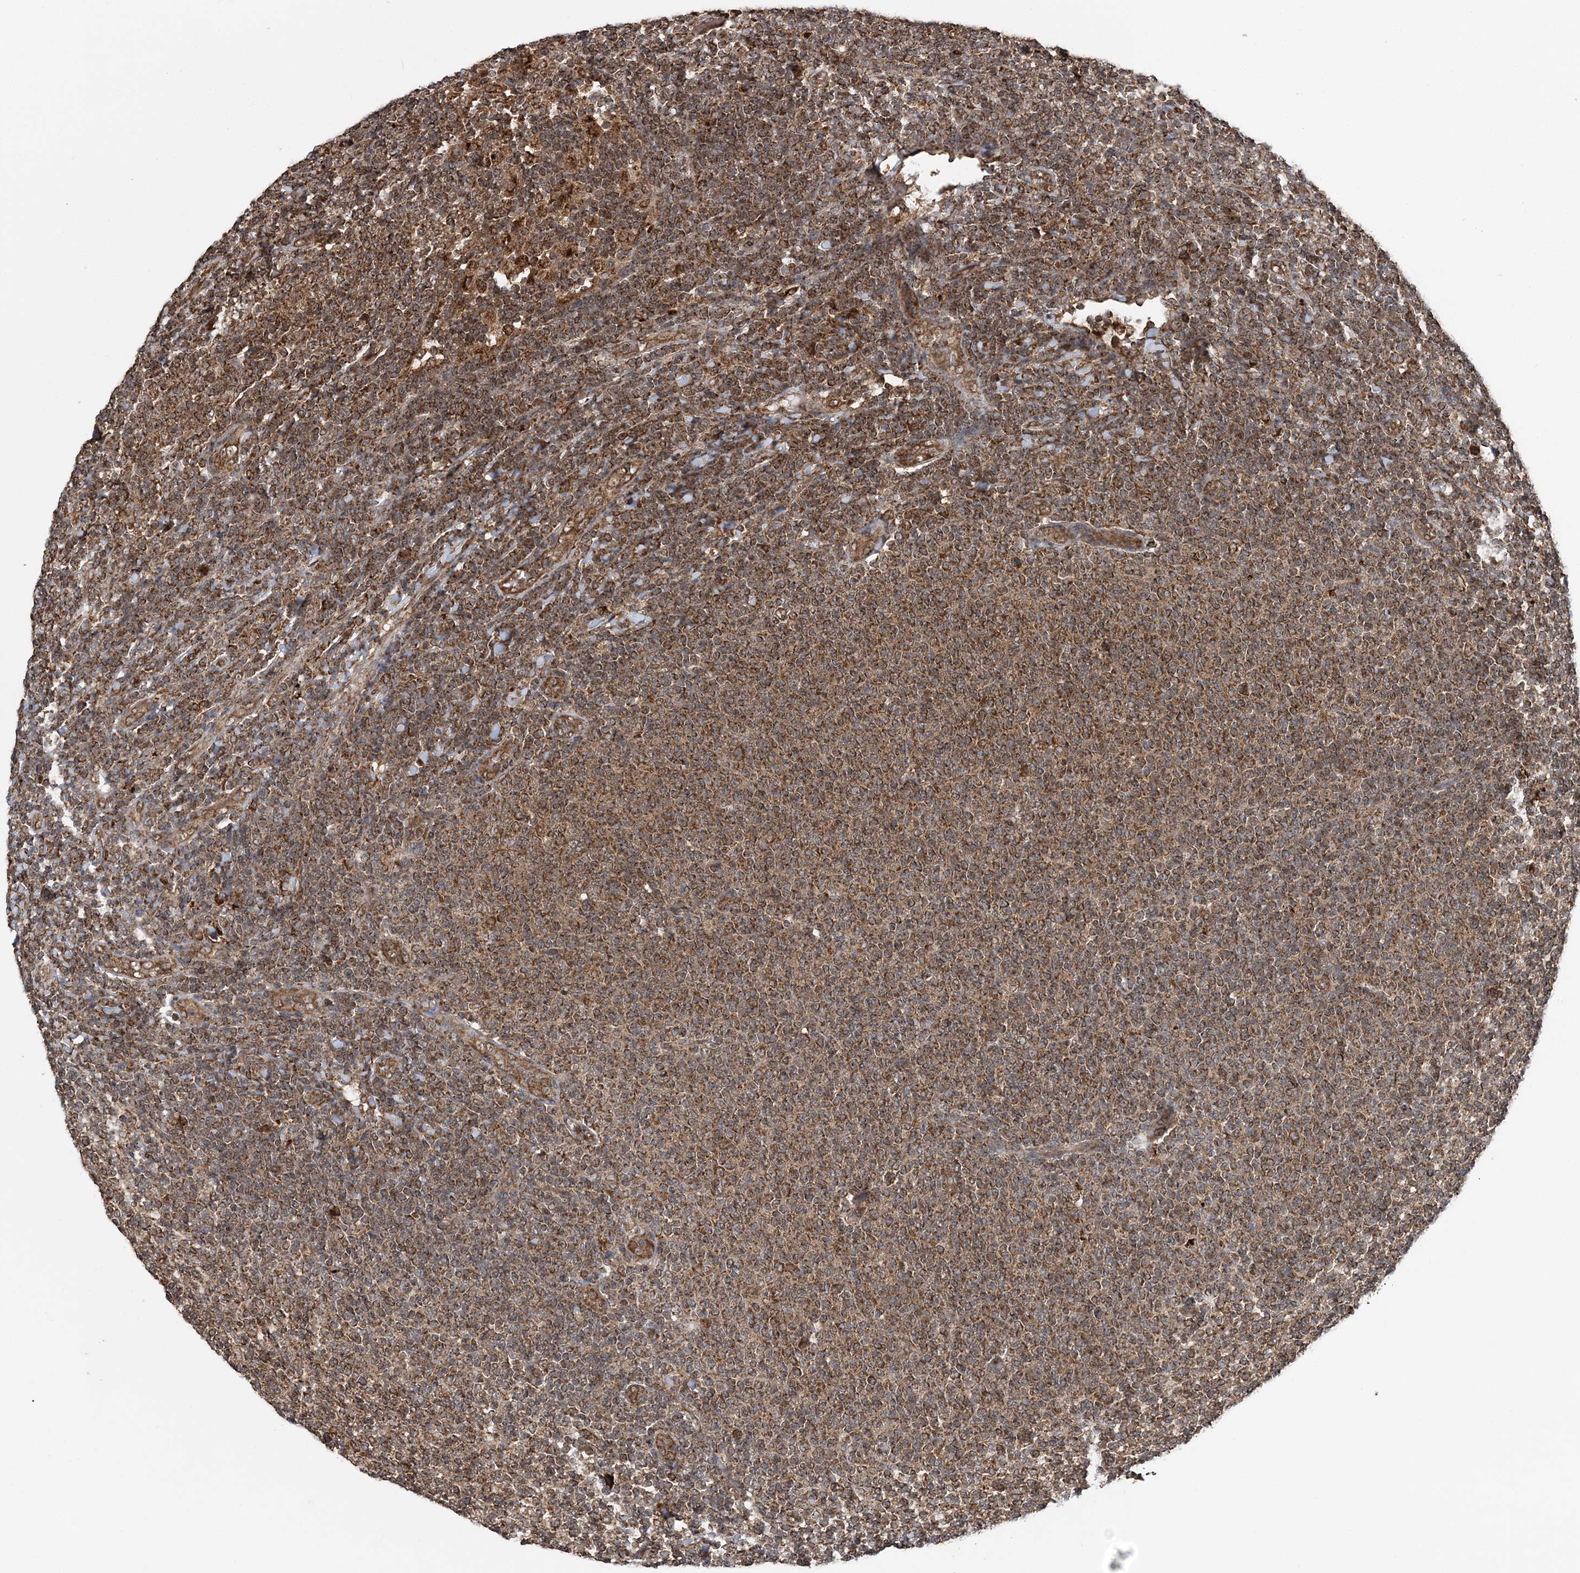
{"staining": {"intensity": "moderate", "quantity": ">75%", "location": "cytoplasmic/membranous"}, "tissue": "lymphoma", "cell_type": "Tumor cells", "image_type": "cancer", "snomed": [{"axis": "morphology", "description": "Malignant lymphoma, non-Hodgkin's type, Low grade"}, {"axis": "topography", "description": "Lymph node"}], "caption": "A brown stain shows moderate cytoplasmic/membranous staining of a protein in human lymphoma tumor cells.", "gene": "PCBP1", "patient": {"sex": "male", "age": 66}}